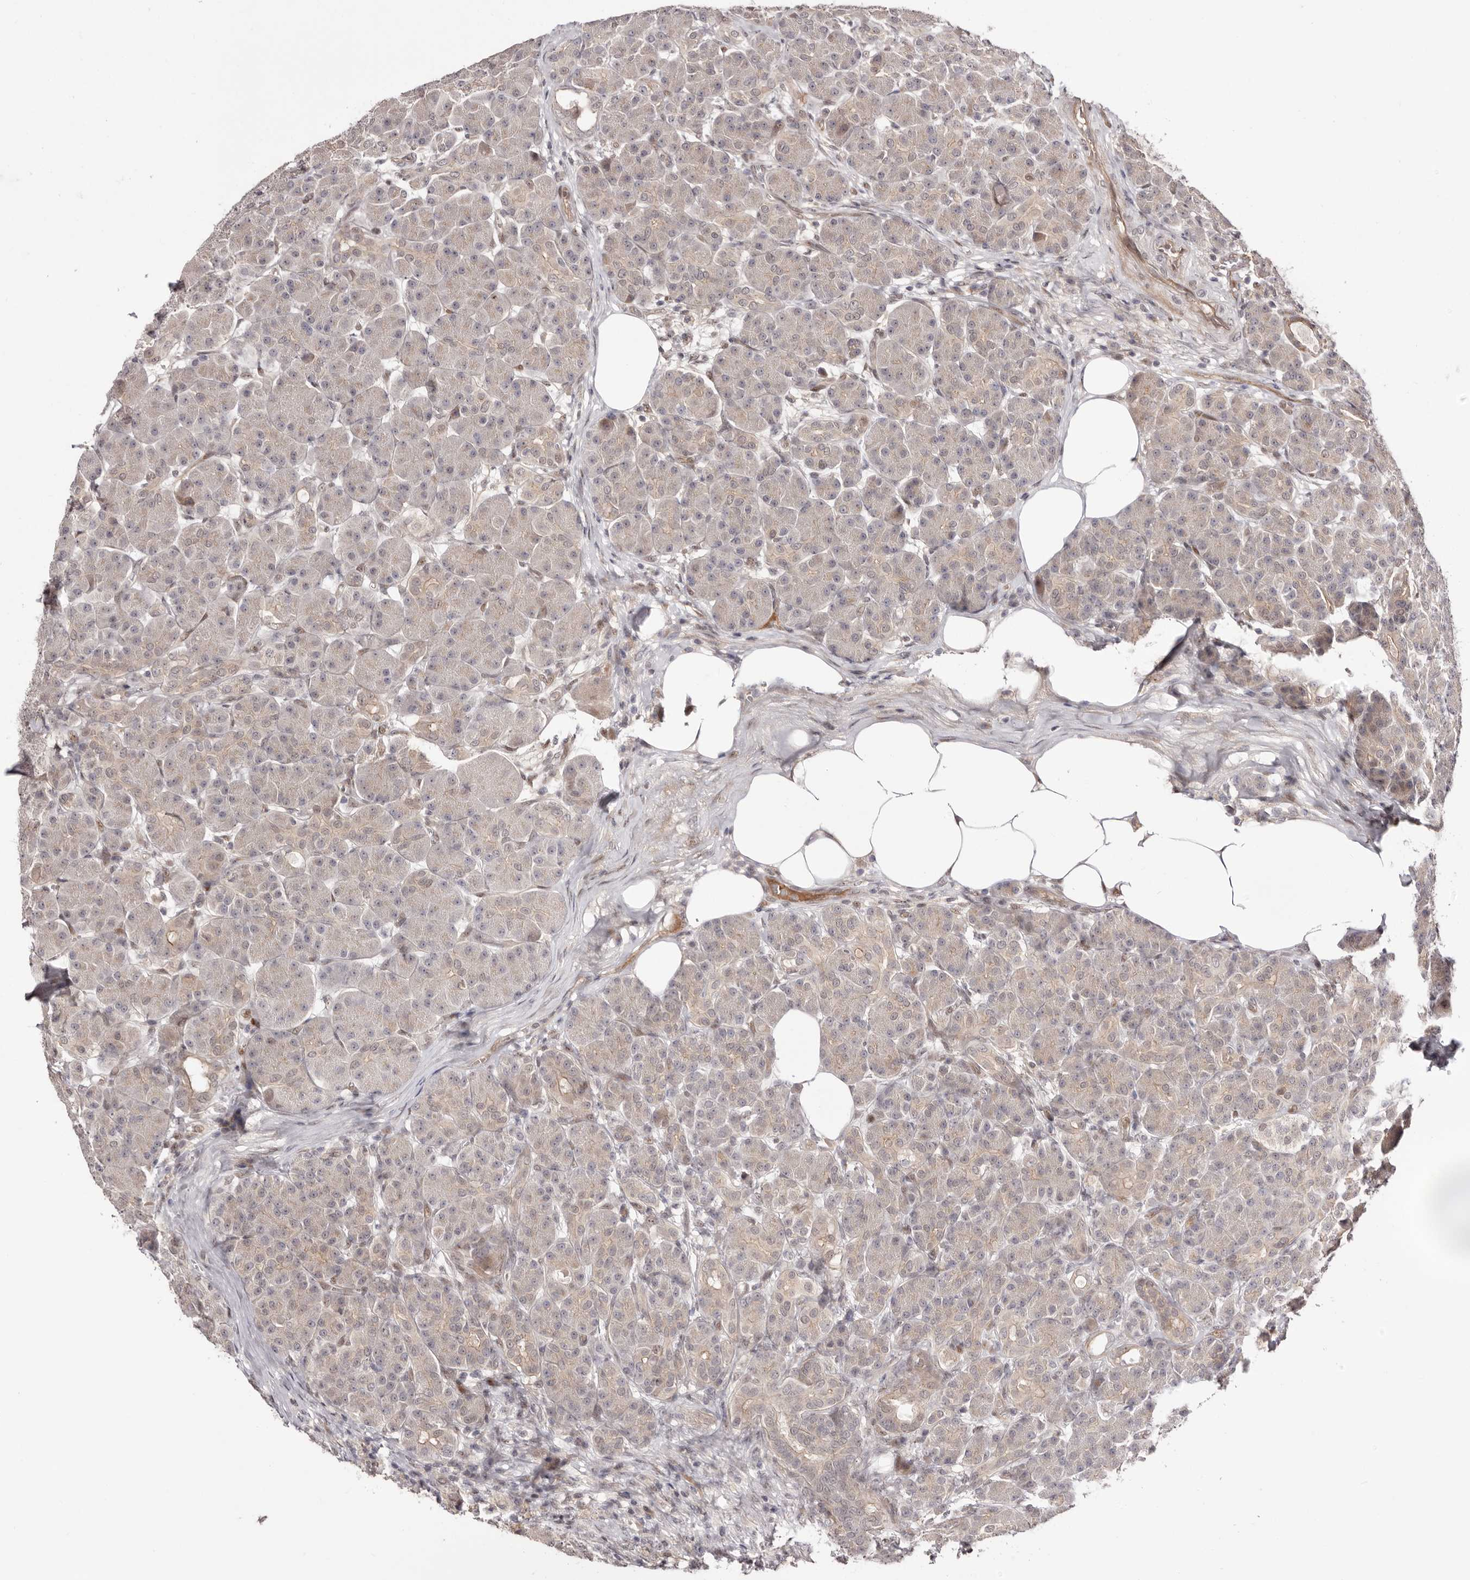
{"staining": {"intensity": "weak", "quantity": "<25%", "location": "cytoplasmic/membranous"}, "tissue": "pancreas", "cell_type": "Exocrine glandular cells", "image_type": "normal", "snomed": [{"axis": "morphology", "description": "Normal tissue, NOS"}, {"axis": "topography", "description": "Pancreas"}], "caption": "The immunohistochemistry (IHC) histopathology image has no significant staining in exocrine glandular cells of pancreas.", "gene": "EGR3", "patient": {"sex": "male", "age": 63}}